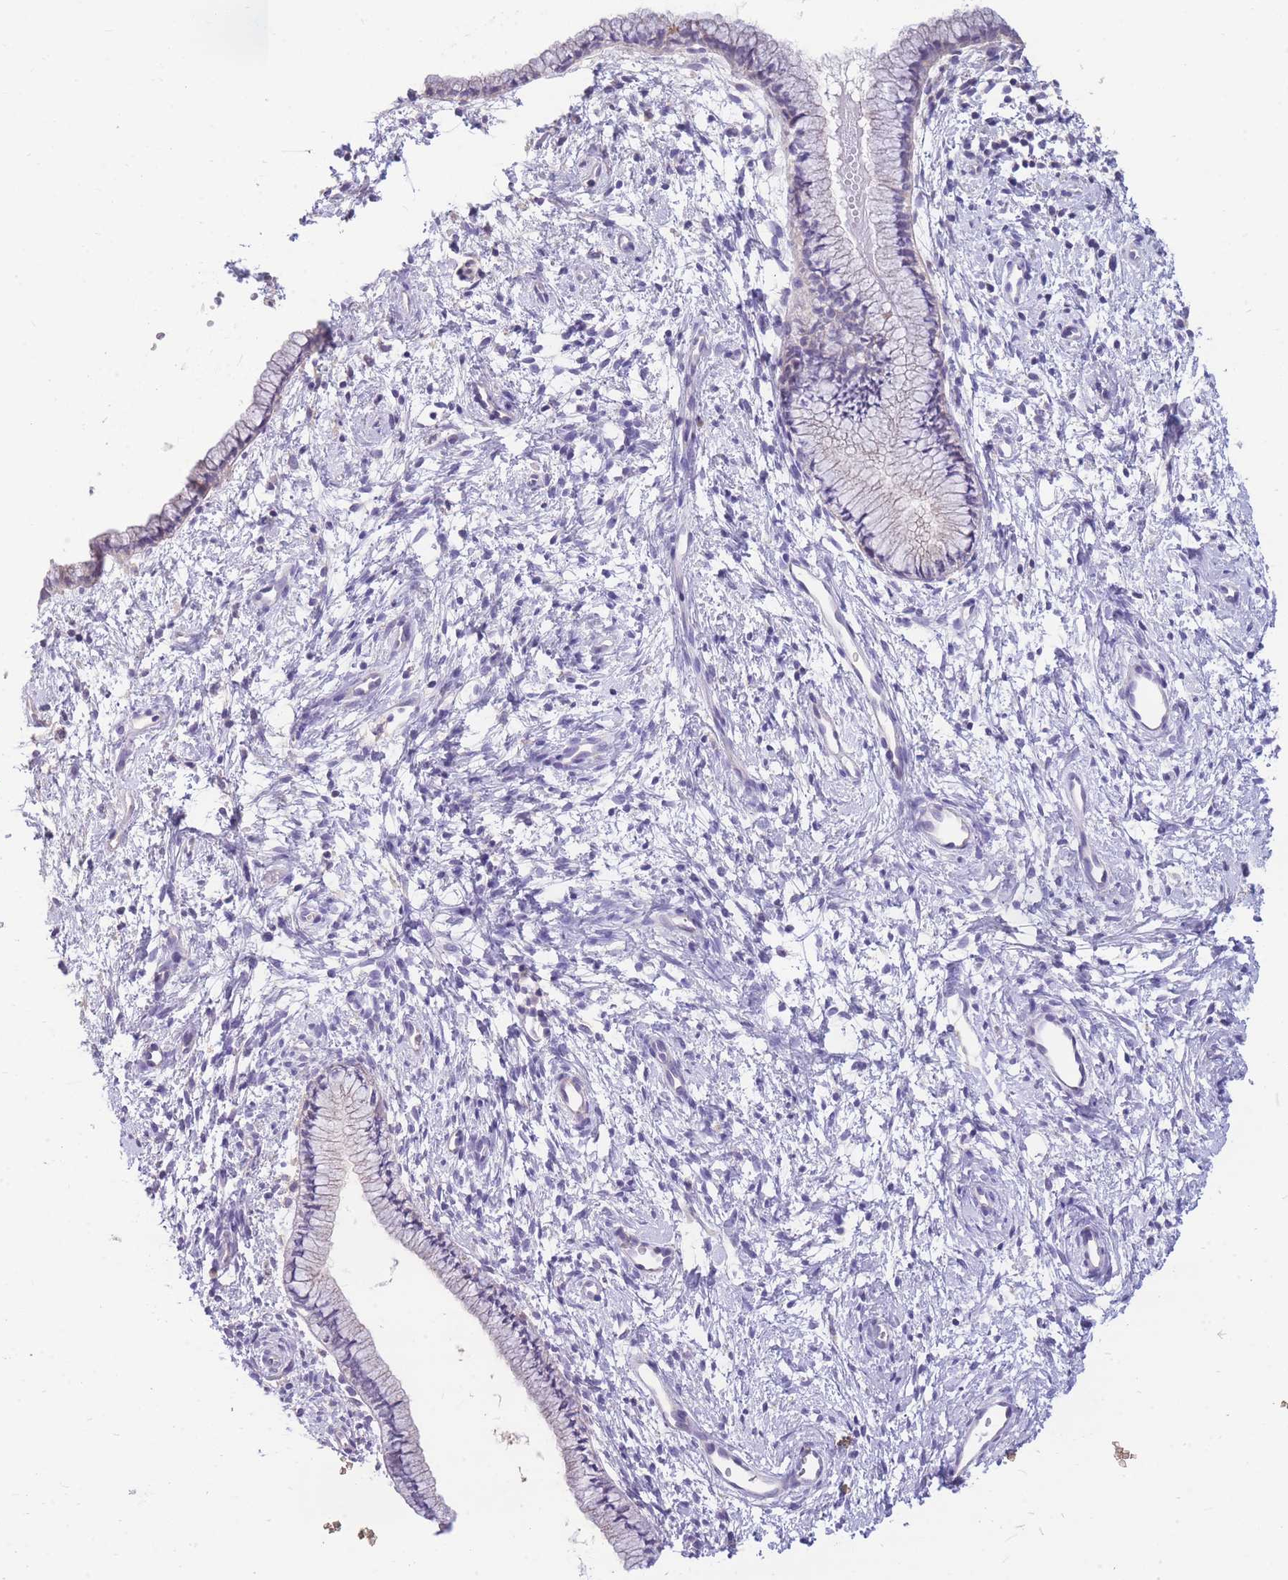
{"staining": {"intensity": "negative", "quantity": "none", "location": "none"}, "tissue": "cervix", "cell_type": "Glandular cells", "image_type": "normal", "snomed": [{"axis": "morphology", "description": "Normal tissue, NOS"}, {"axis": "topography", "description": "Cervix"}], "caption": "The immunohistochemistry photomicrograph has no significant expression in glandular cells of cervix.", "gene": "OR5T1", "patient": {"sex": "female", "age": 57}}